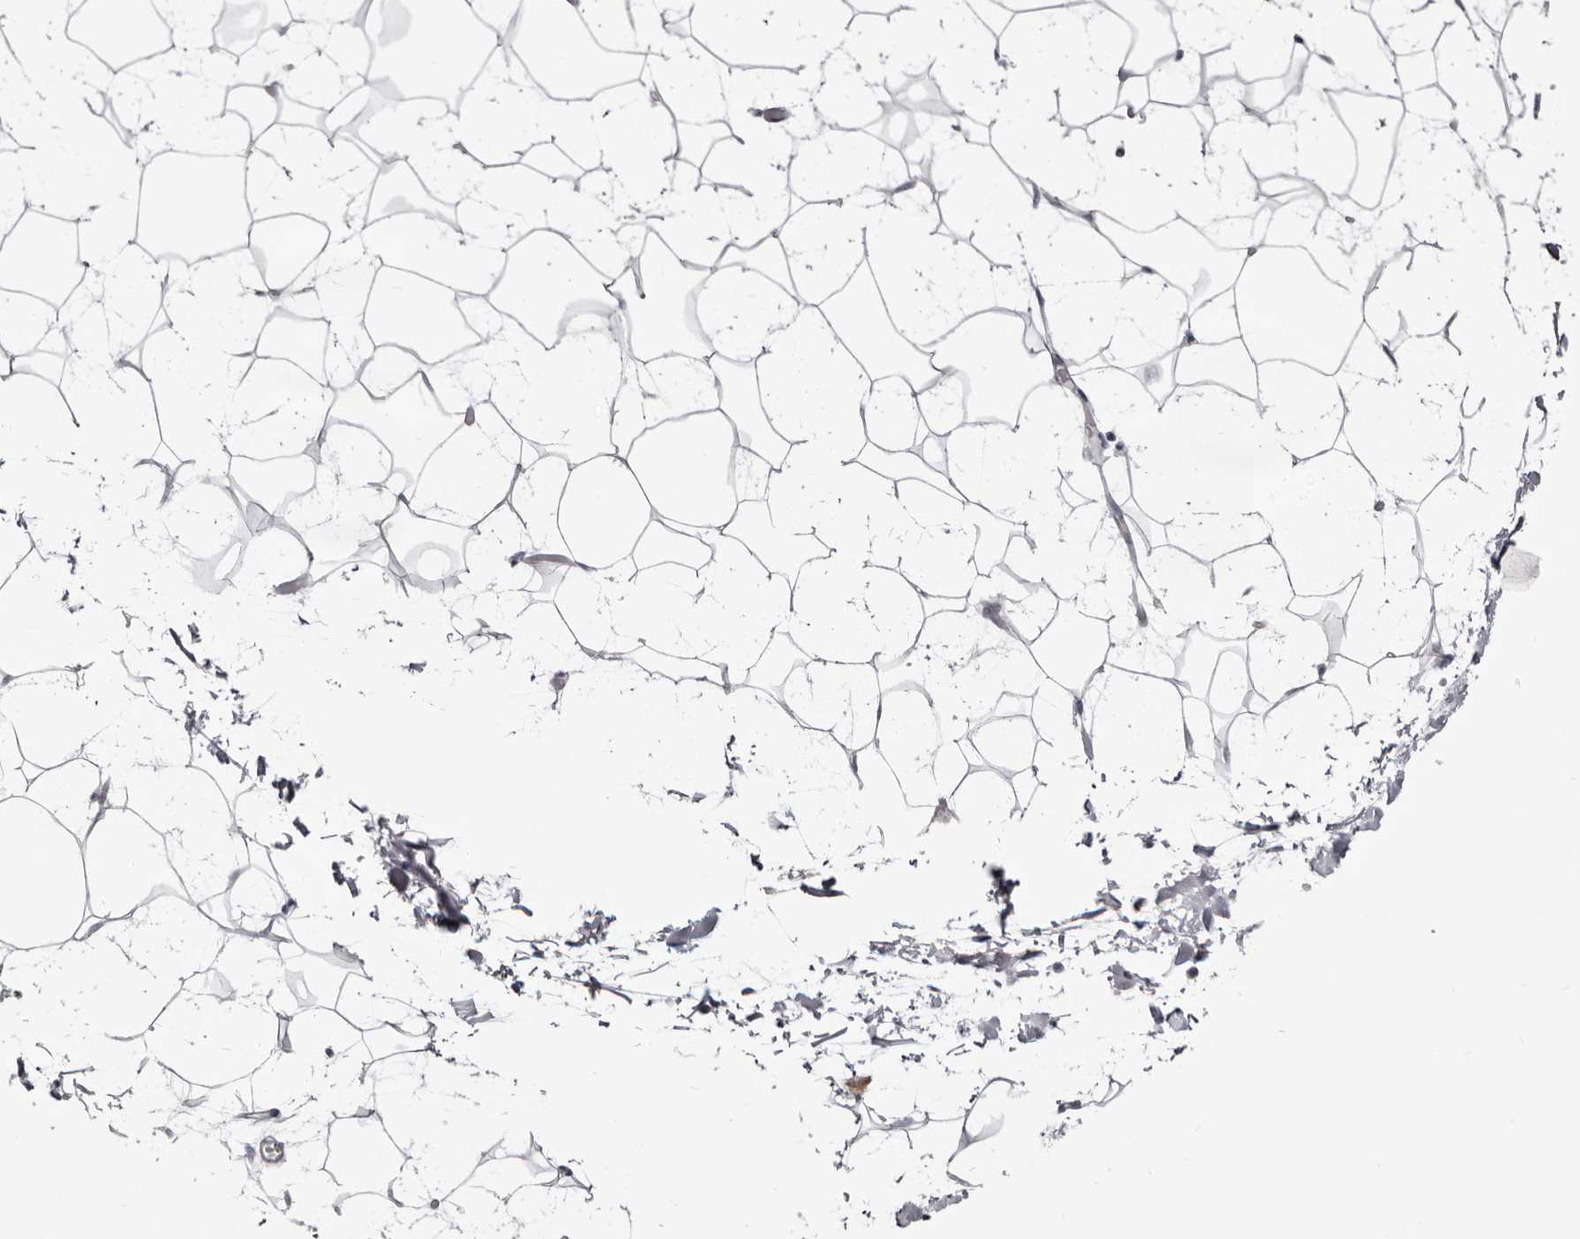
{"staining": {"intensity": "negative", "quantity": "none", "location": "none"}, "tissue": "adipose tissue", "cell_type": "Adipocytes", "image_type": "normal", "snomed": [{"axis": "morphology", "description": "Normal tissue, NOS"}, {"axis": "topography", "description": "Soft tissue"}], "caption": "Human adipose tissue stained for a protein using immunohistochemistry (IHC) demonstrates no expression in adipocytes.", "gene": "CGN", "patient": {"sex": "male", "age": 72}}